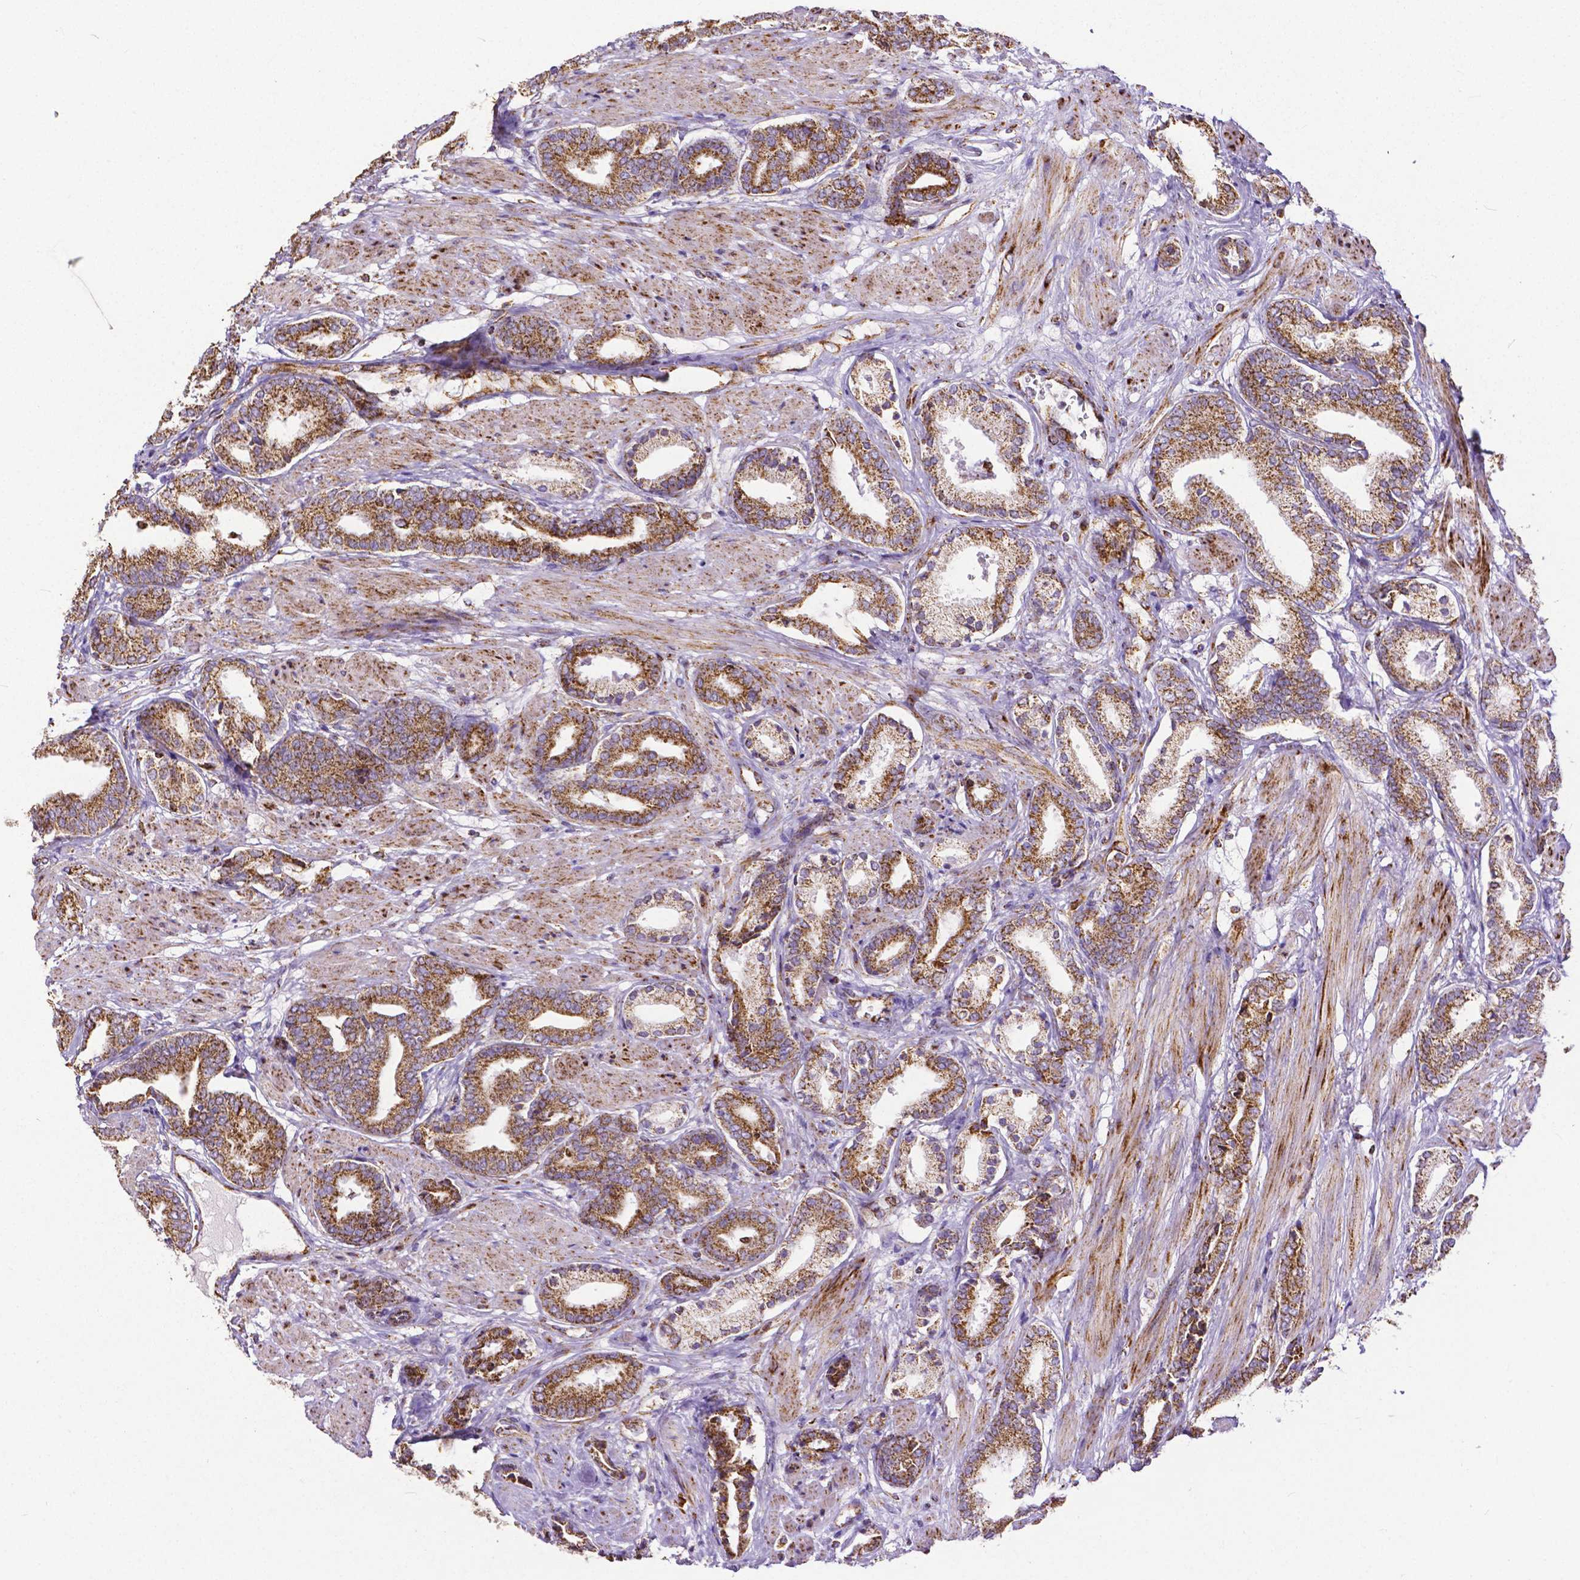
{"staining": {"intensity": "moderate", "quantity": ">75%", "location": "cytoplasmic/membranous"}, "tissue": "prostate cancer", "cell_type": "Tumor cells", "image_type": "cancer", "snomed": [{"axis": "morphology", "description": "Adenocarcinoma, High grade"}, {"axis": "topography", "description": "Prostate"}], "caption": "This is an image of immunohistochemistry staining of prostate high-grade adenocarcinoma, which shows moderate staining in the cytoplasmic/membranous of tumor cells.", "gene": "MACC1", "patient": {"sex": "male", "age": 56}}